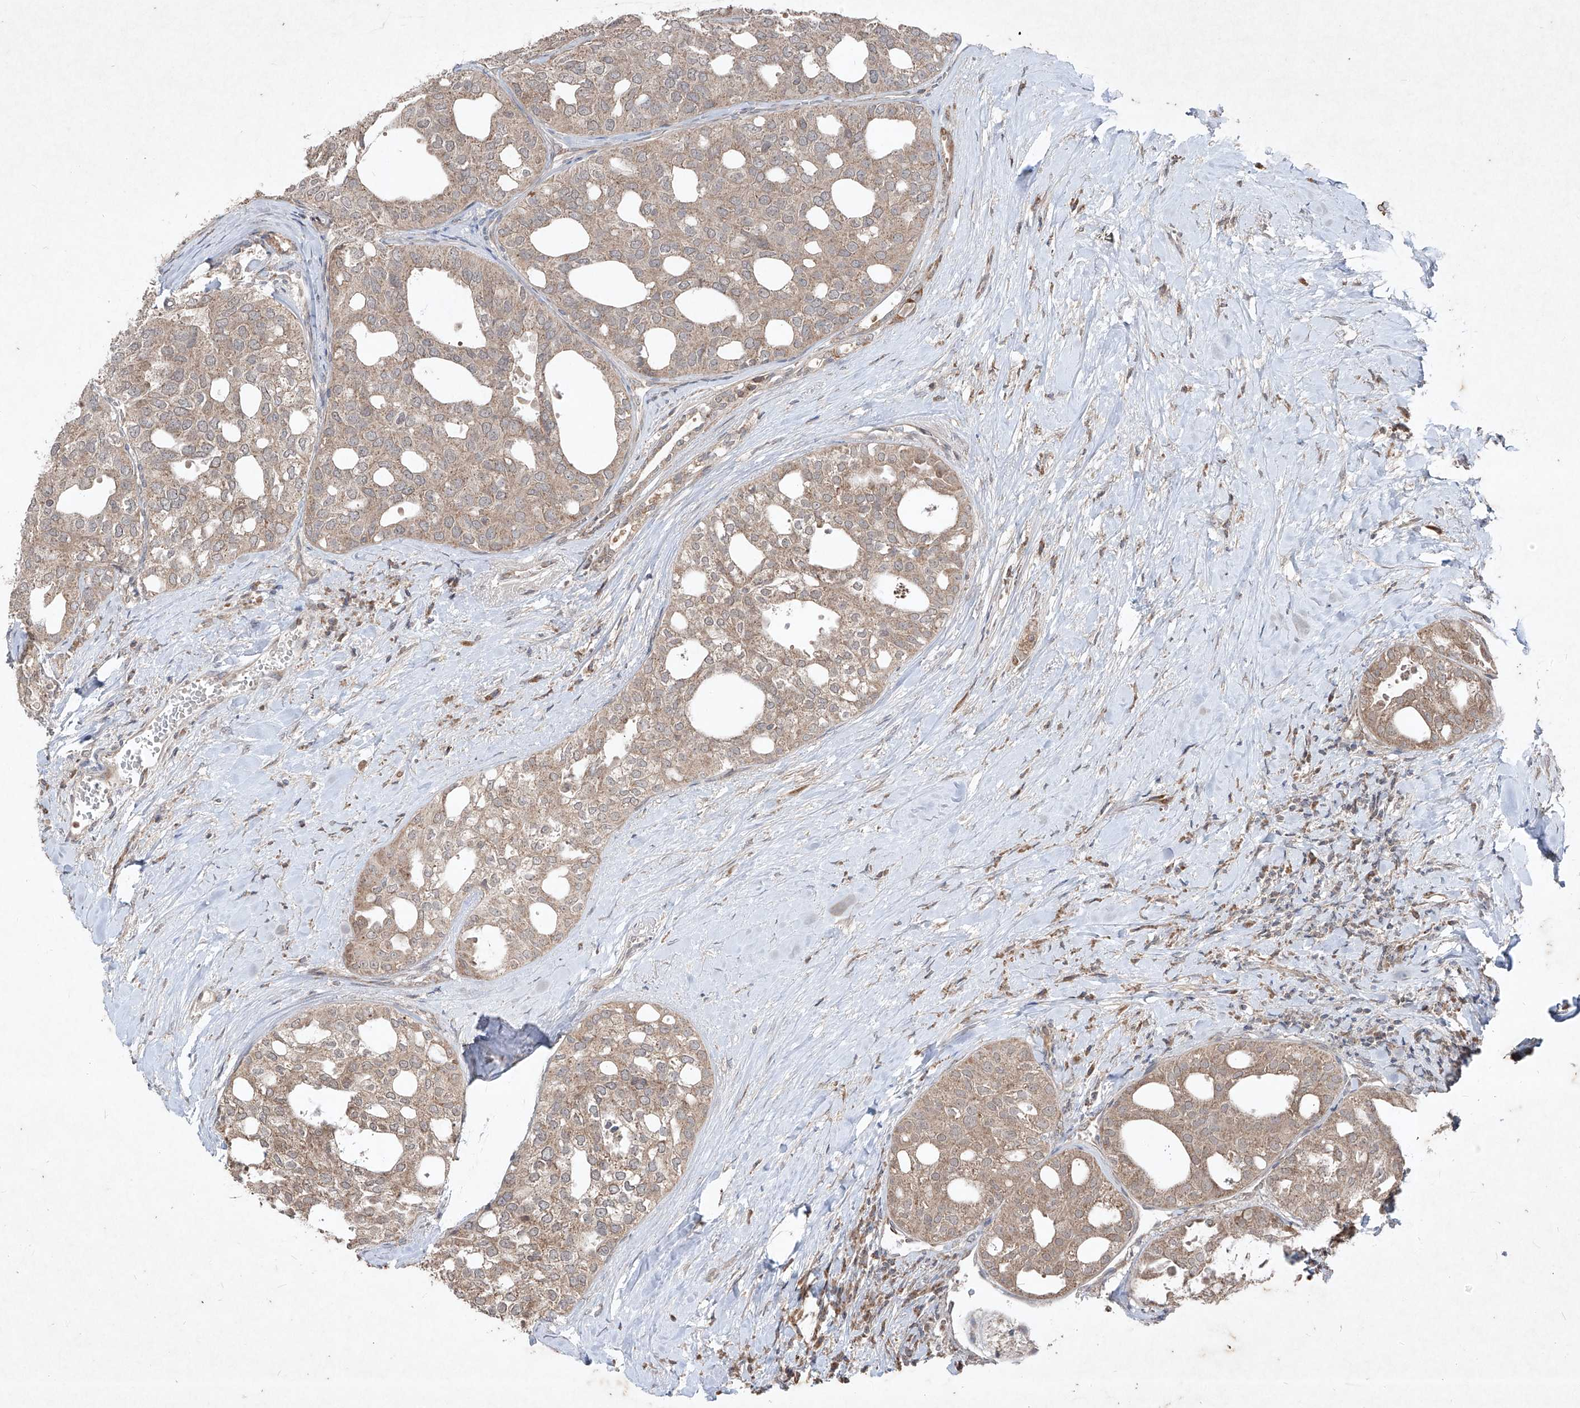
{"staining": {"intensity": "weak", "quantity": ">75%", "location": "cytoplasmic/membranous"}, "tissue": "thyroid cancer", "cell_type": "Tumor cells", "image_type": "cancer", "snomed": [{"axis": "morphology", "description": "Follicular adenoma carcinoma, NOS"}, {"axis": "topography", "description": "Thyroid gland"}], "caption": "Immunohistochemical staining of thyroid follicular adenoma carcinoma displays low levels of weak cytoplasmic/membranous staining in about >75% of tumor cells.", "gene": "ABCD3", "patient": {"sex": "male", "age": 75}}